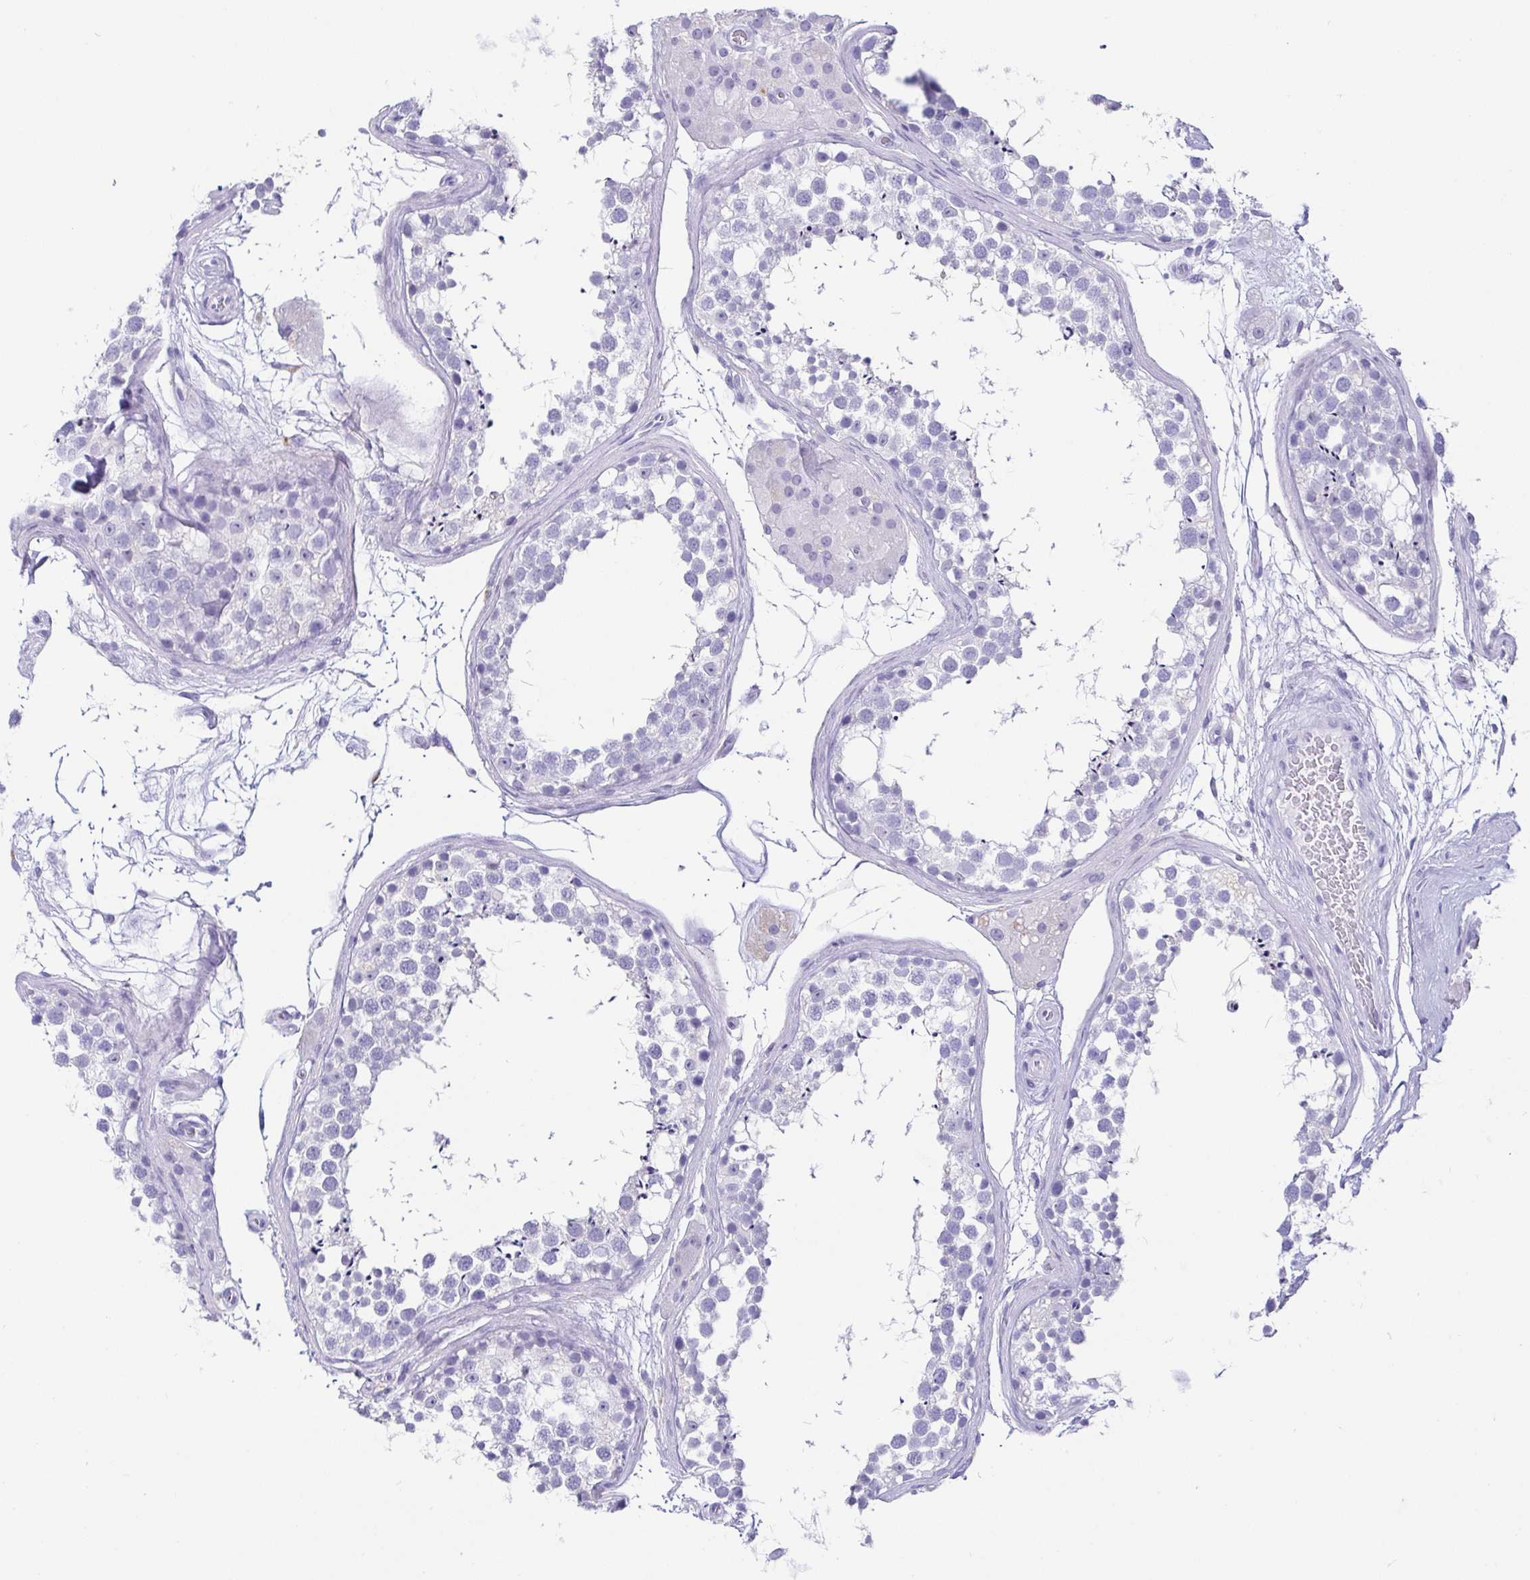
{"staining": {"intensity": "negative", "quantity": "none", "location": "none"}, "tissue": "testis", "cell_type": "Cells in seminiferous ducts", "image_type": "normal", "snomed": [{"axis": "morphology", "description": "Normal tissue, NOS"}, {"axis": "morphology", "description": "Seminoma, NOS"}, {"axis": "topography", "description": "Testis"}], "caption": "IHC histopathology image of benign human testis stained for a protein (brown), which demonstrates no expression in cells in seminiferous ducts.", "gene": "CD164L2", "patient": {"sex": "male", "age": 65}}